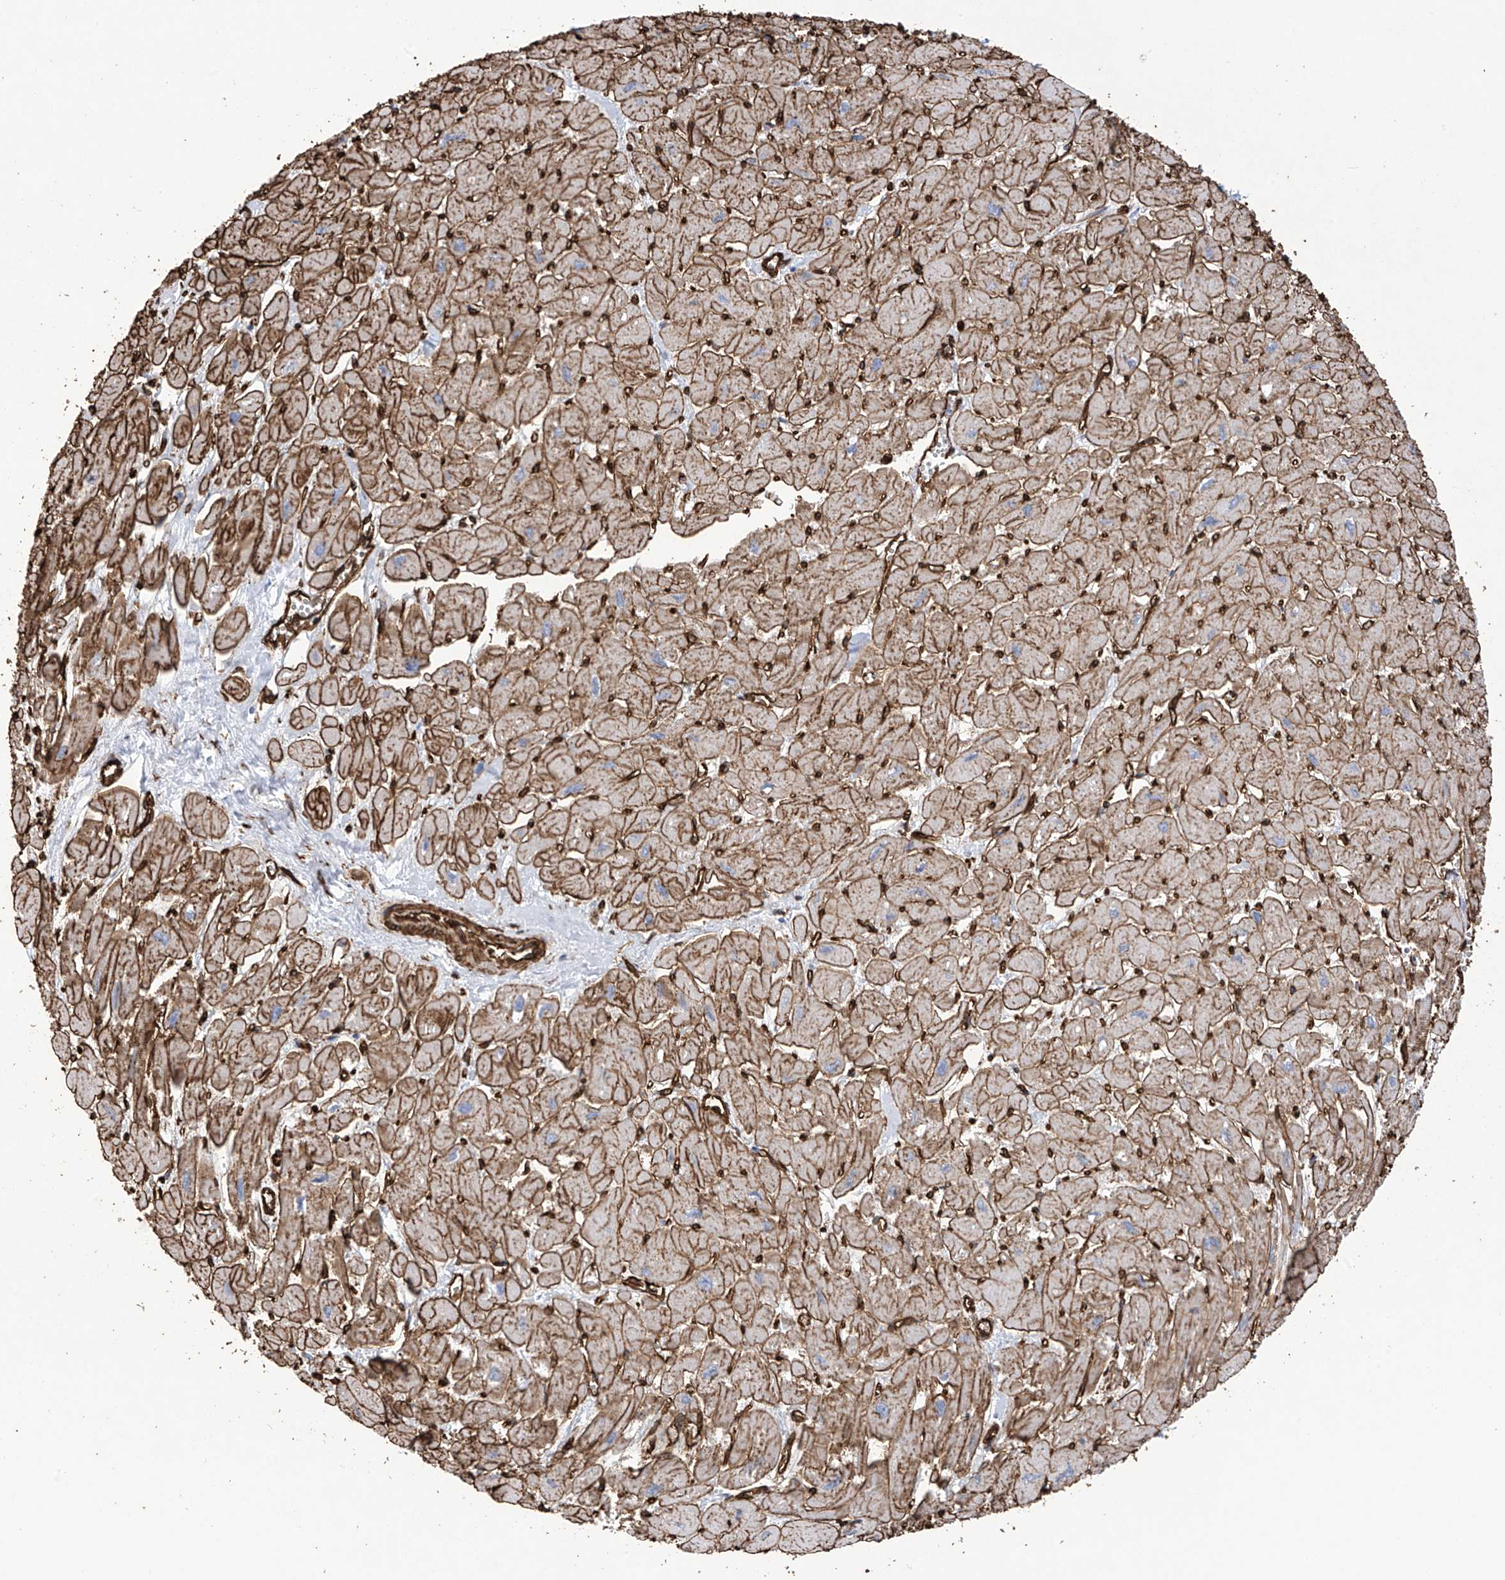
{"staining": {"intensity": "strong", "quantity": ">75%", "location": "cytoplasmic/membranous"}, "tissue": "heart muscle", "cell_type": "Cardiomyocytes", "image_type": "normal", "snomed": [{"axis": "morphology", "description": "Normal tissue, NOS"}, {"axis": "topography", "description": "Heart"}], "caption": "A high-resolution micrograph shows immunohistochemistry staining of unremarkable heart muscle, which shows strong cytoplasmic/membranous expression in about >75% of cardiomyocytes.", "gene": "UBTD1", "patient": {"sex": "male", "age": 54}}